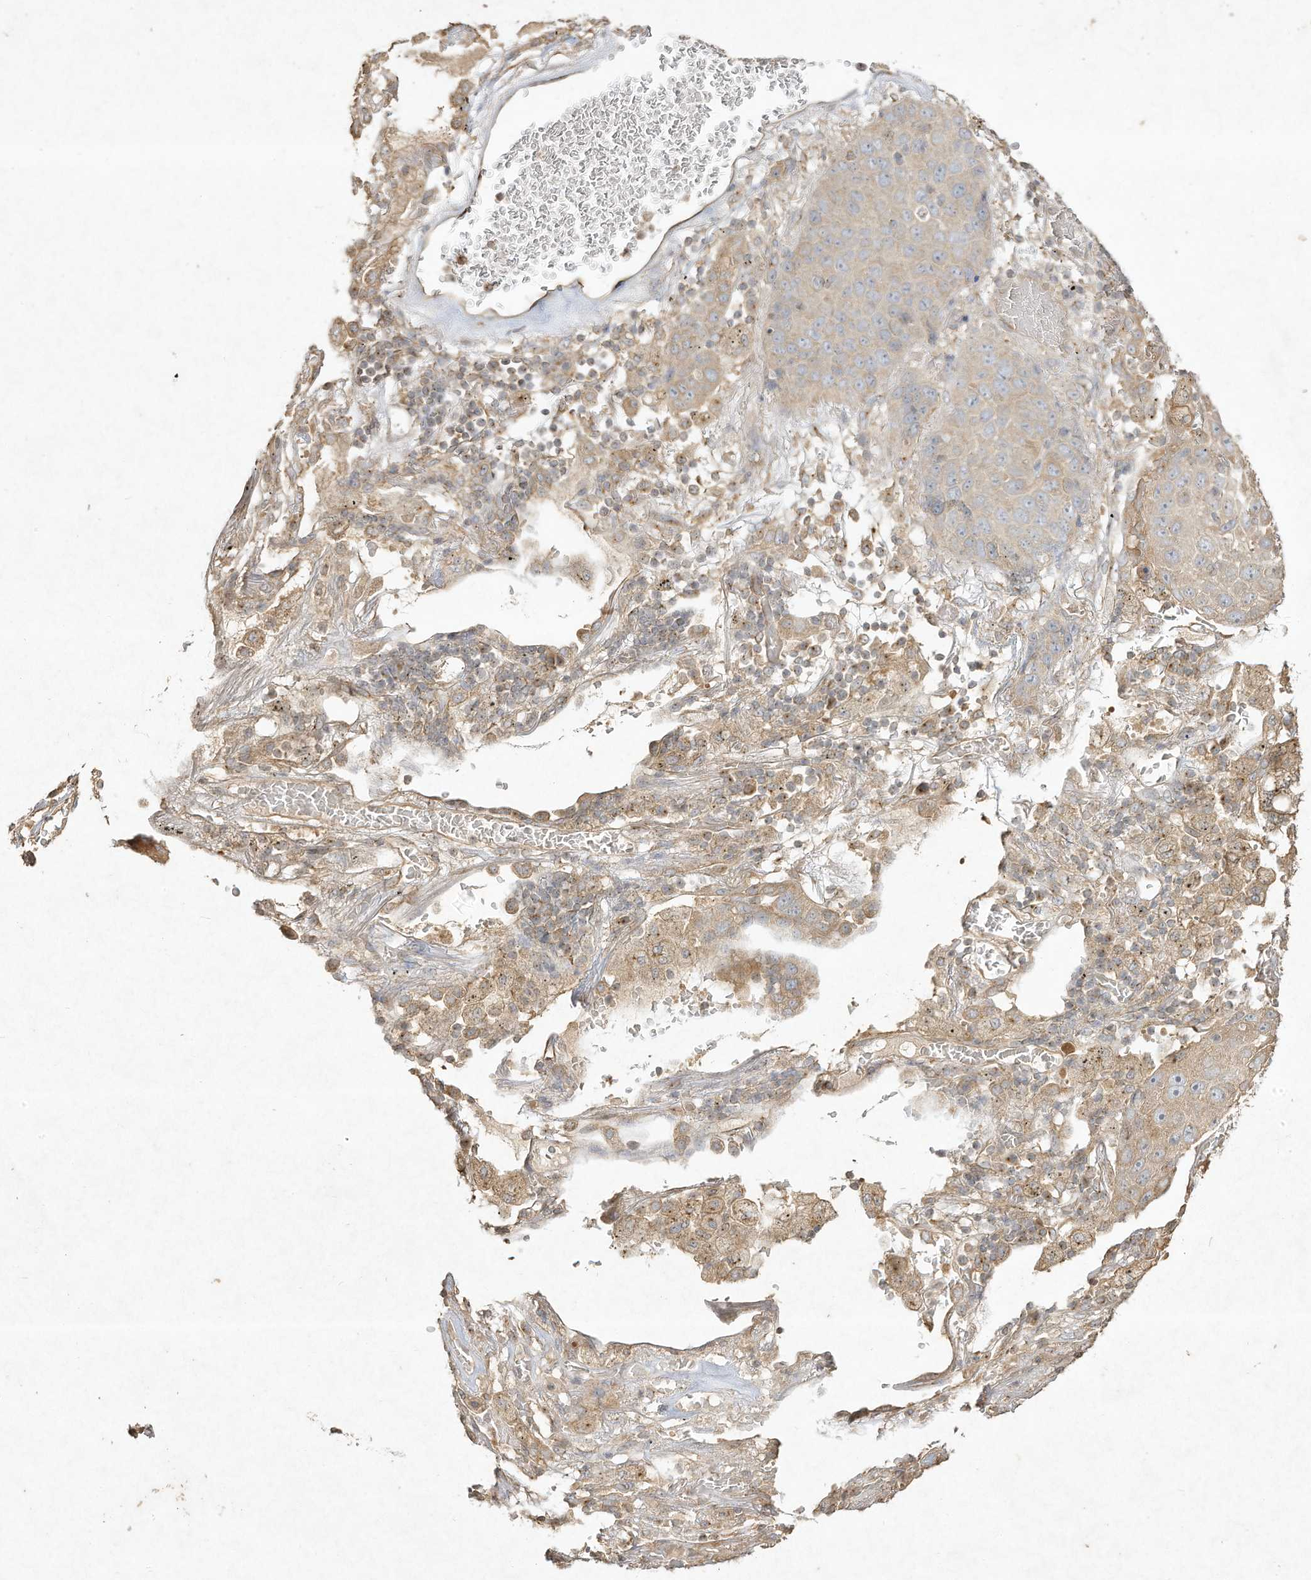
{"staining": {"intensity": "weak", "quantity": "<25%", "location": "cytoplasmic/membranous"}, "tissue": "lung cancer", "cell_type": "Tumor cells", "image_type": "cancer", "snomed": [{"axis": "morphology", "description": "Squamous cell carcinoma, NOS"}, {"axis": "topography", "description": "Lung"}], "caption": "The photomicrograph demonstrates no staining of tumor cells in squamous cell carcinoma (lung).", "gene": "DYNC1I2", "patient": {"sex": "male", "age": 57}}